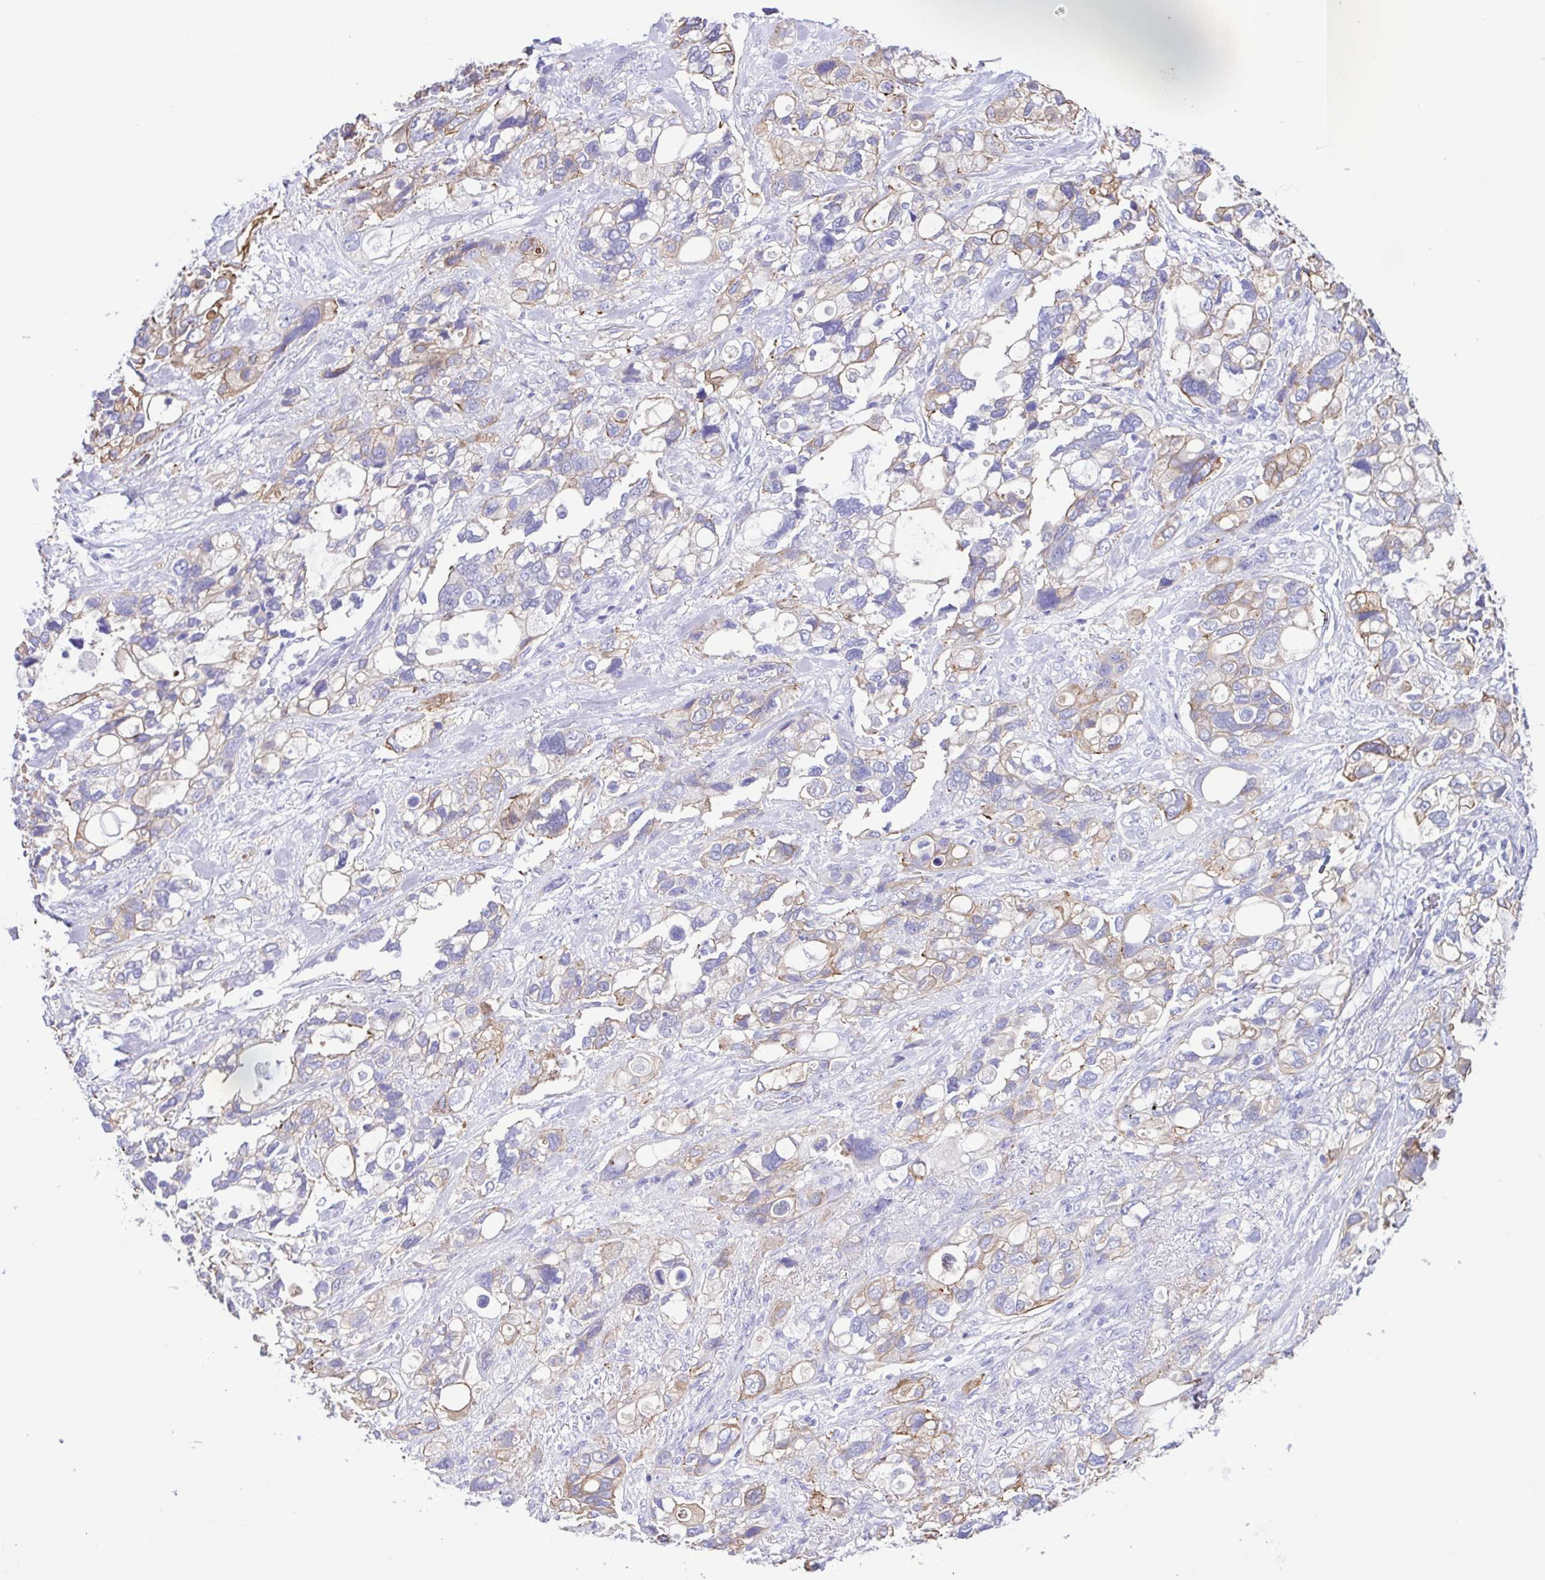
{"staining": {"intensity": "weak", "quantity": "<25%", "location": "cytoplasmic/membranous"}, "tissue": "stomach cancer", "cell_type": "Tumor cells", "image_type": "cancer", "snomed": [{"axis": "morphology", "description": "Adenocarcinoma, NOS"}, {"axis": "topography", "description": "Stomach, upper"}], "caption": "High magnification brightfield microscopy of stomach cancer (adenocarcinoma) stained with DAB (brown) and counterstained with hematoxylin (blue): tumor cells show no significant expression.", "gene": "CYP11A1", "patient": {"sex": "female", "age": 81}}